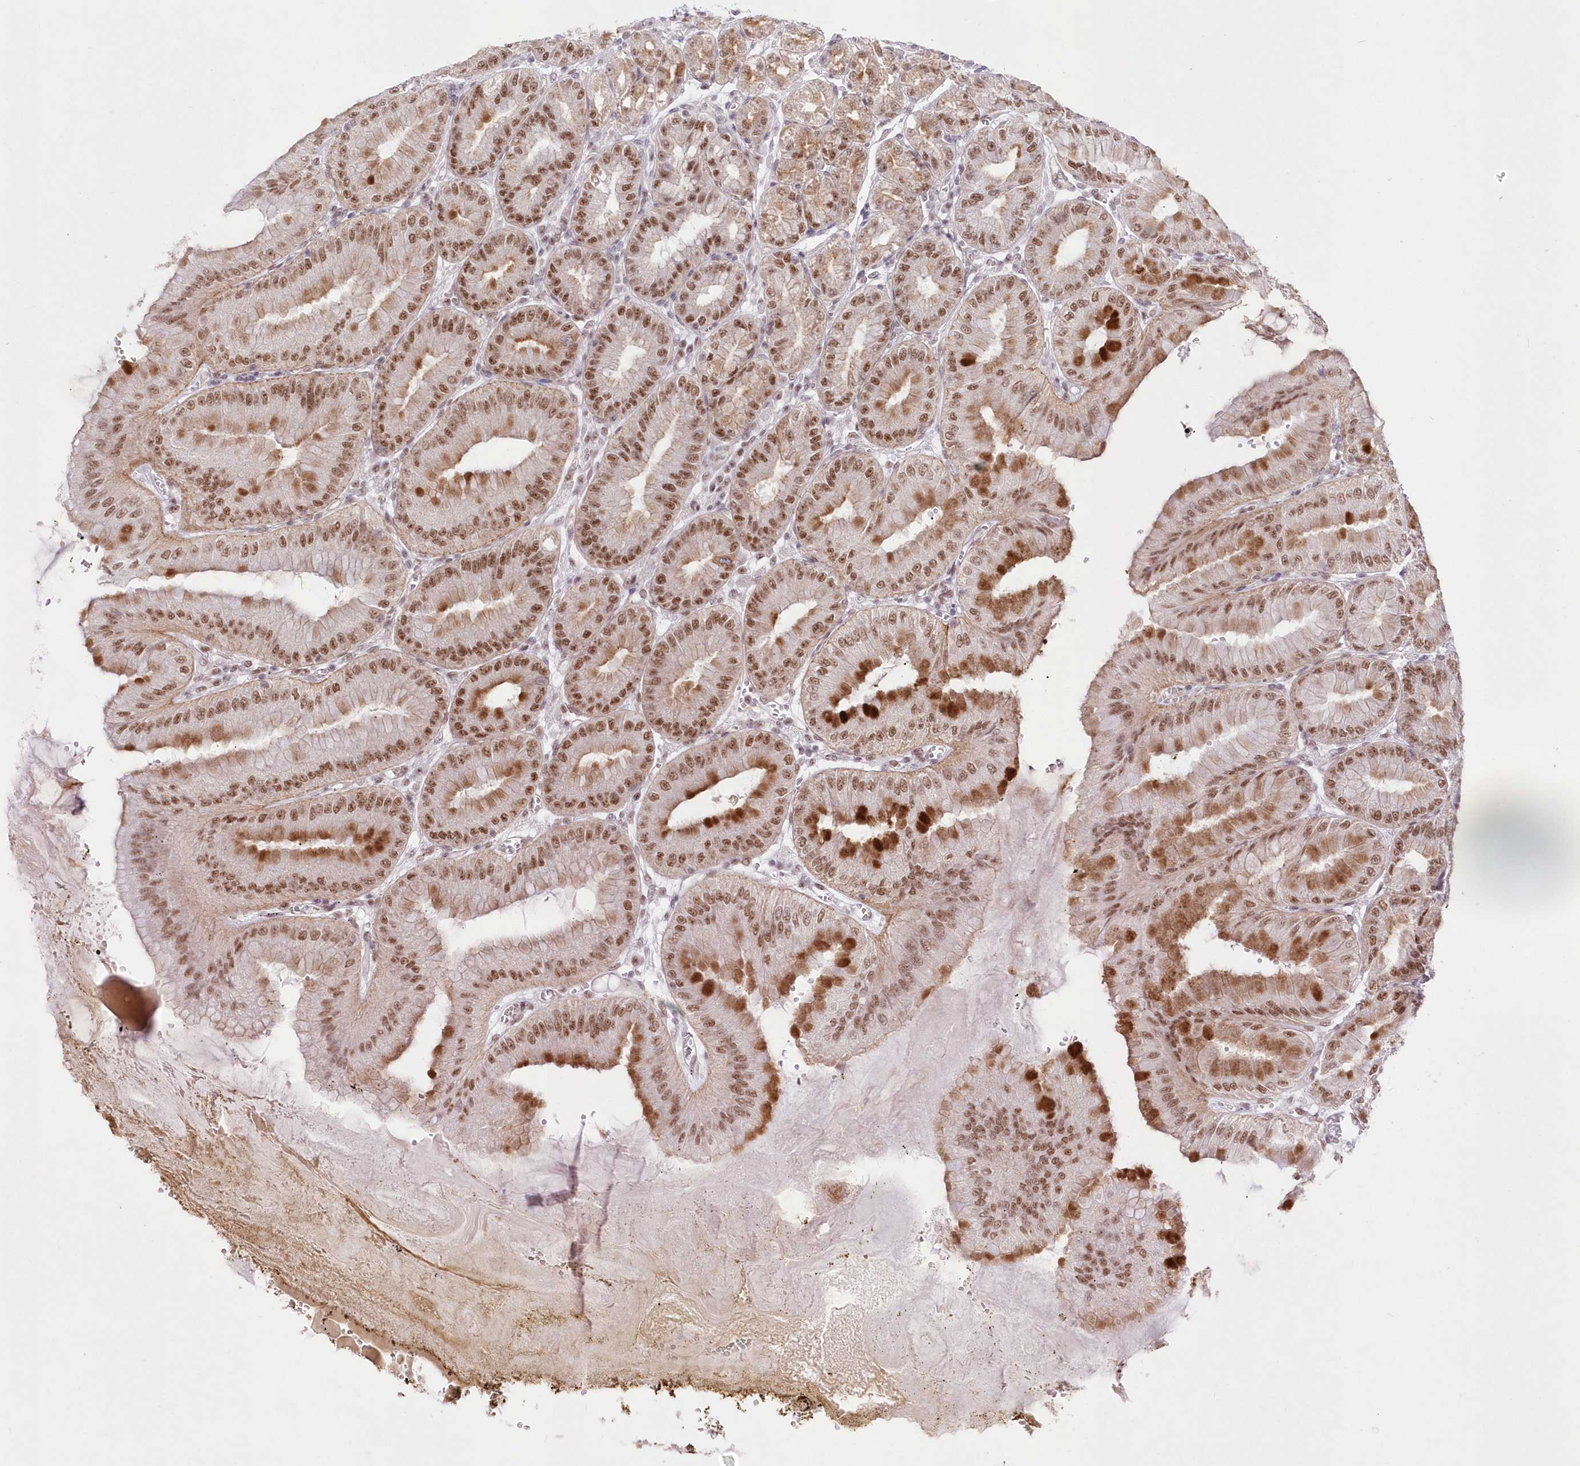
{"staining": {"intensity": "strong", "quantity": ">75%", "location": "cytoplasmic/membranous,nuclear"}, "tissue": "stomach", "cell_type": "Glandular cells", "image_type": "normal", "snomed": [{"axis": "morphology", "description": "Normal tissue, NOS"}, {"axis": "topography", "description": "Stomach, lower"}], "caption": "Stomach stained with immunohistochemistry displays strong cytoplasmic/membranous,nuclear positivity in approximately >75% of glandular cells. Immunohistochemistry (ihc) stains the protein in brown and the nuclei are stained blue.", "gene": "NSUN2", "patient": {"sex": "male", "age": 71}}